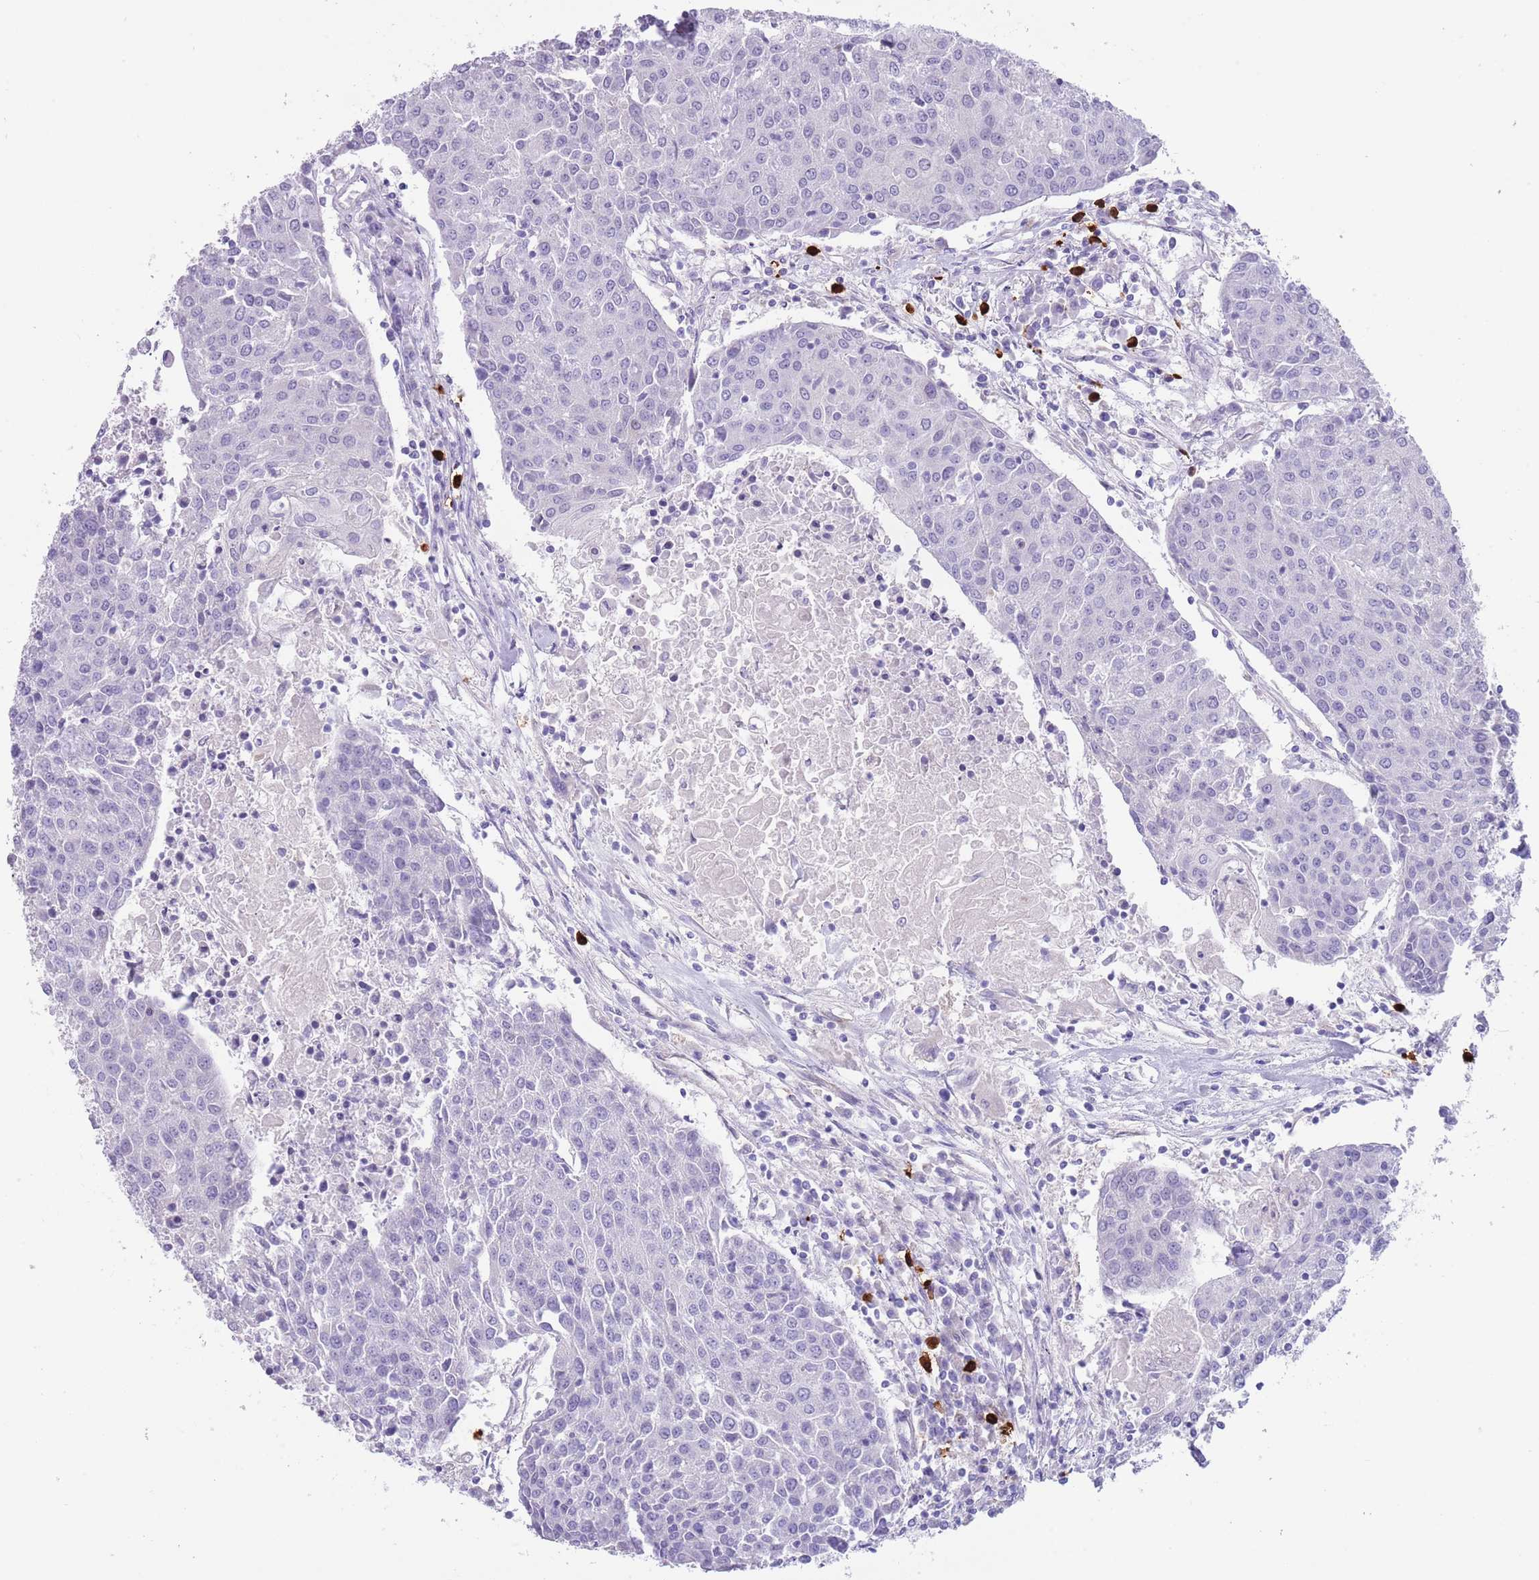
{"staining": {"intensity": "negative", "quantity": "none", "location": "none"}, "tissue": "urothelial cancer", "cell_type": "Tumor cells", "image_type": "cancer", "snomed": [{"axis": "morphology", "description": "Urothelial carcinoma, High grade"}, {"axis": "topography", "description": "Urinary bladder"}], "caption": "Human urothelial cancer stained for a protein using immunohistochemistry exhibits no staining in tumor cells.", "gene": "TSGA13", "patient": {"sex": "female", "age": 85}}